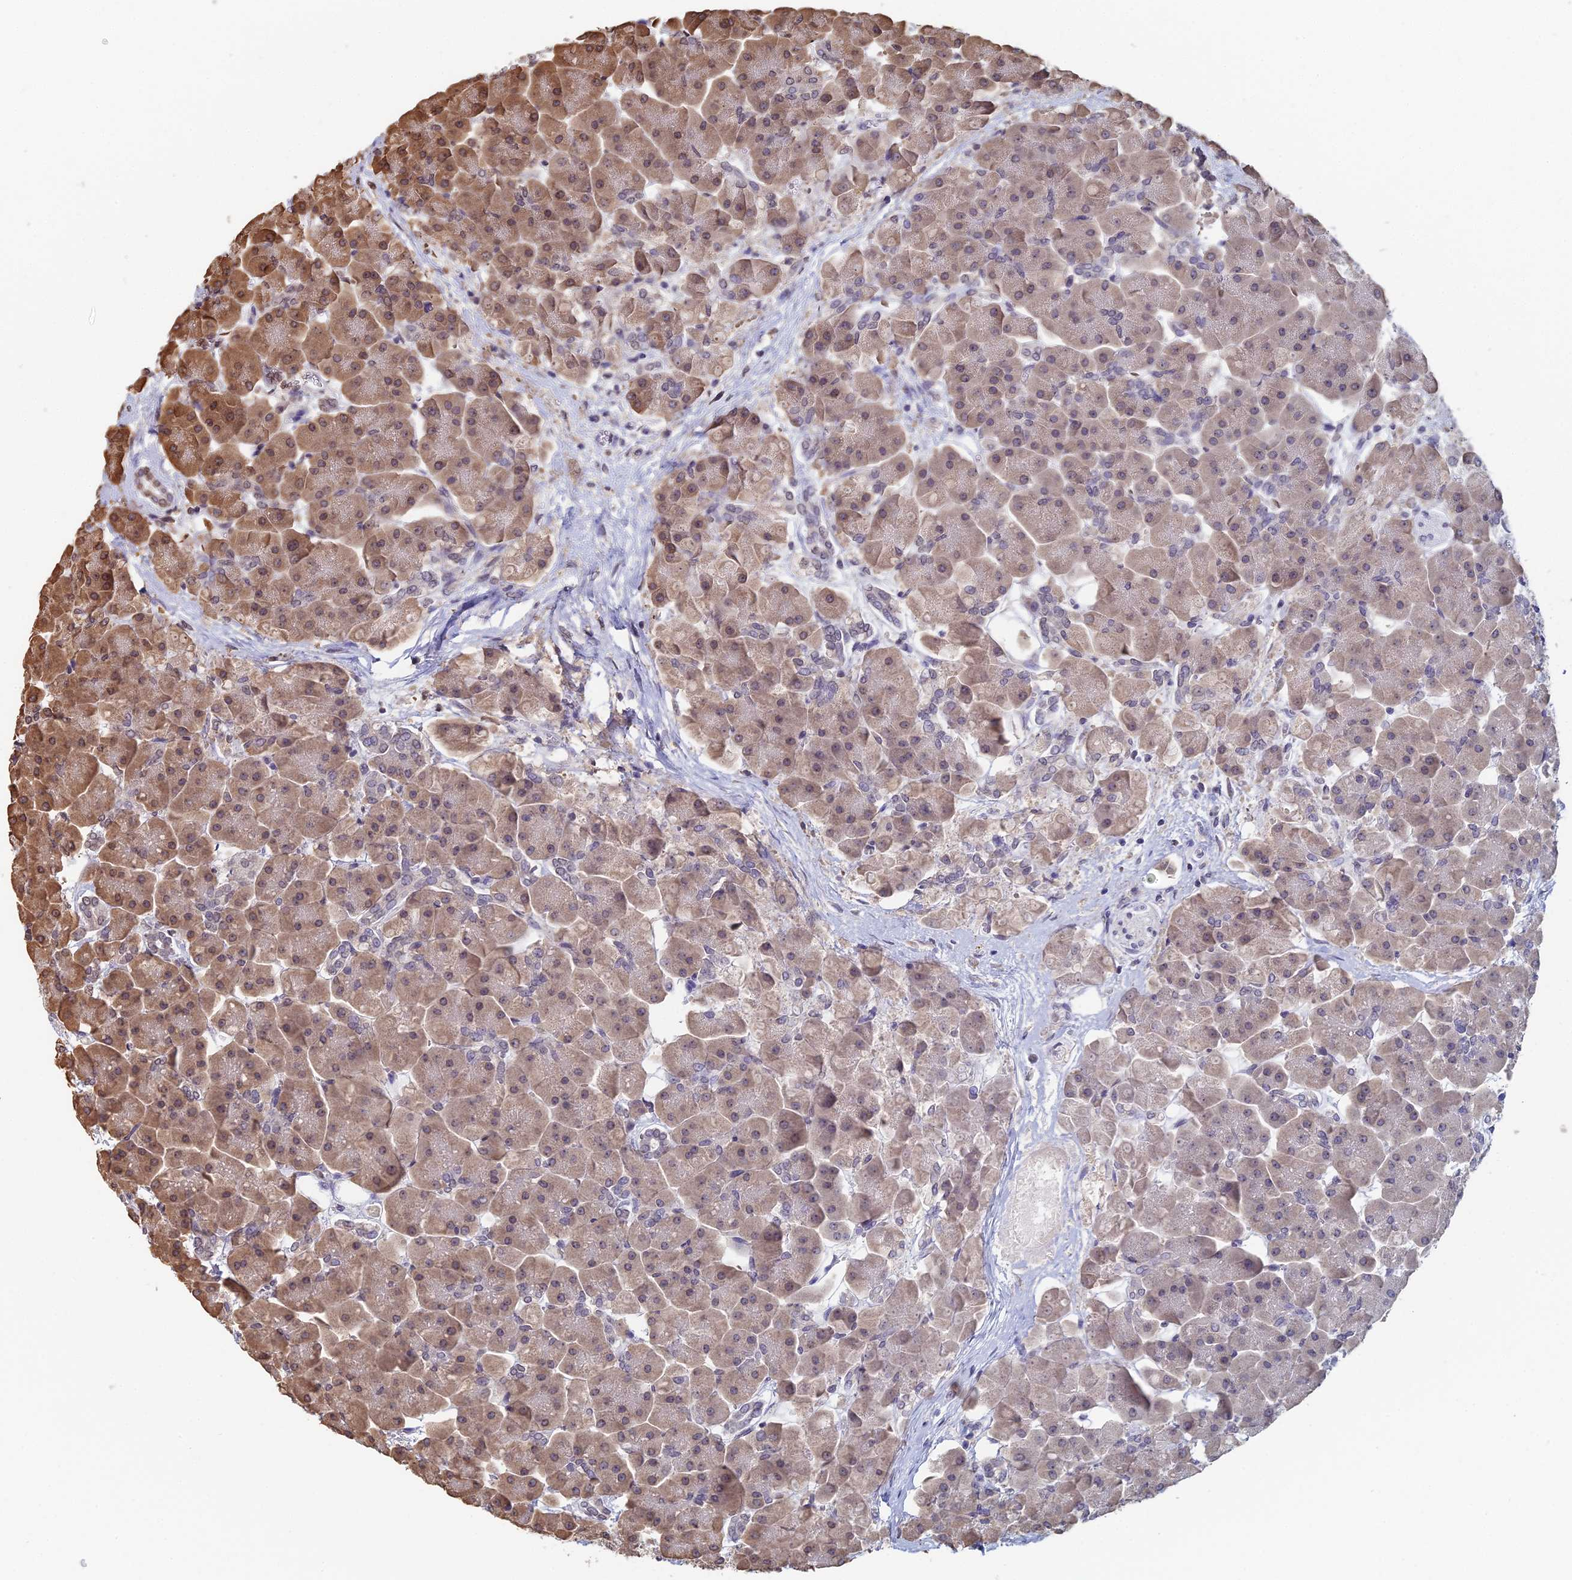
{"staining": {"intensity": "moderate", "quantity": "25%-75%", "location": "cytoplasmic/membranous,nuclear"}, "tissue": "pancreas", "cell_type": "Exocrine glandular cells", "image_type": "normal", "snomed": [{"axis": "morphology", "description": "Normal tissue, NOS"}, {"axis": "topography", "description": "Pancreas"}], "caption": "Protein expression analysis of benign pancreas displays moderate cytoplasmic/membranous,nuclear positivity in approximately 25%-75% of exocrine glandular cells.", "gene": "PRR22", "patient": {"sex": "male", "age": 66}}